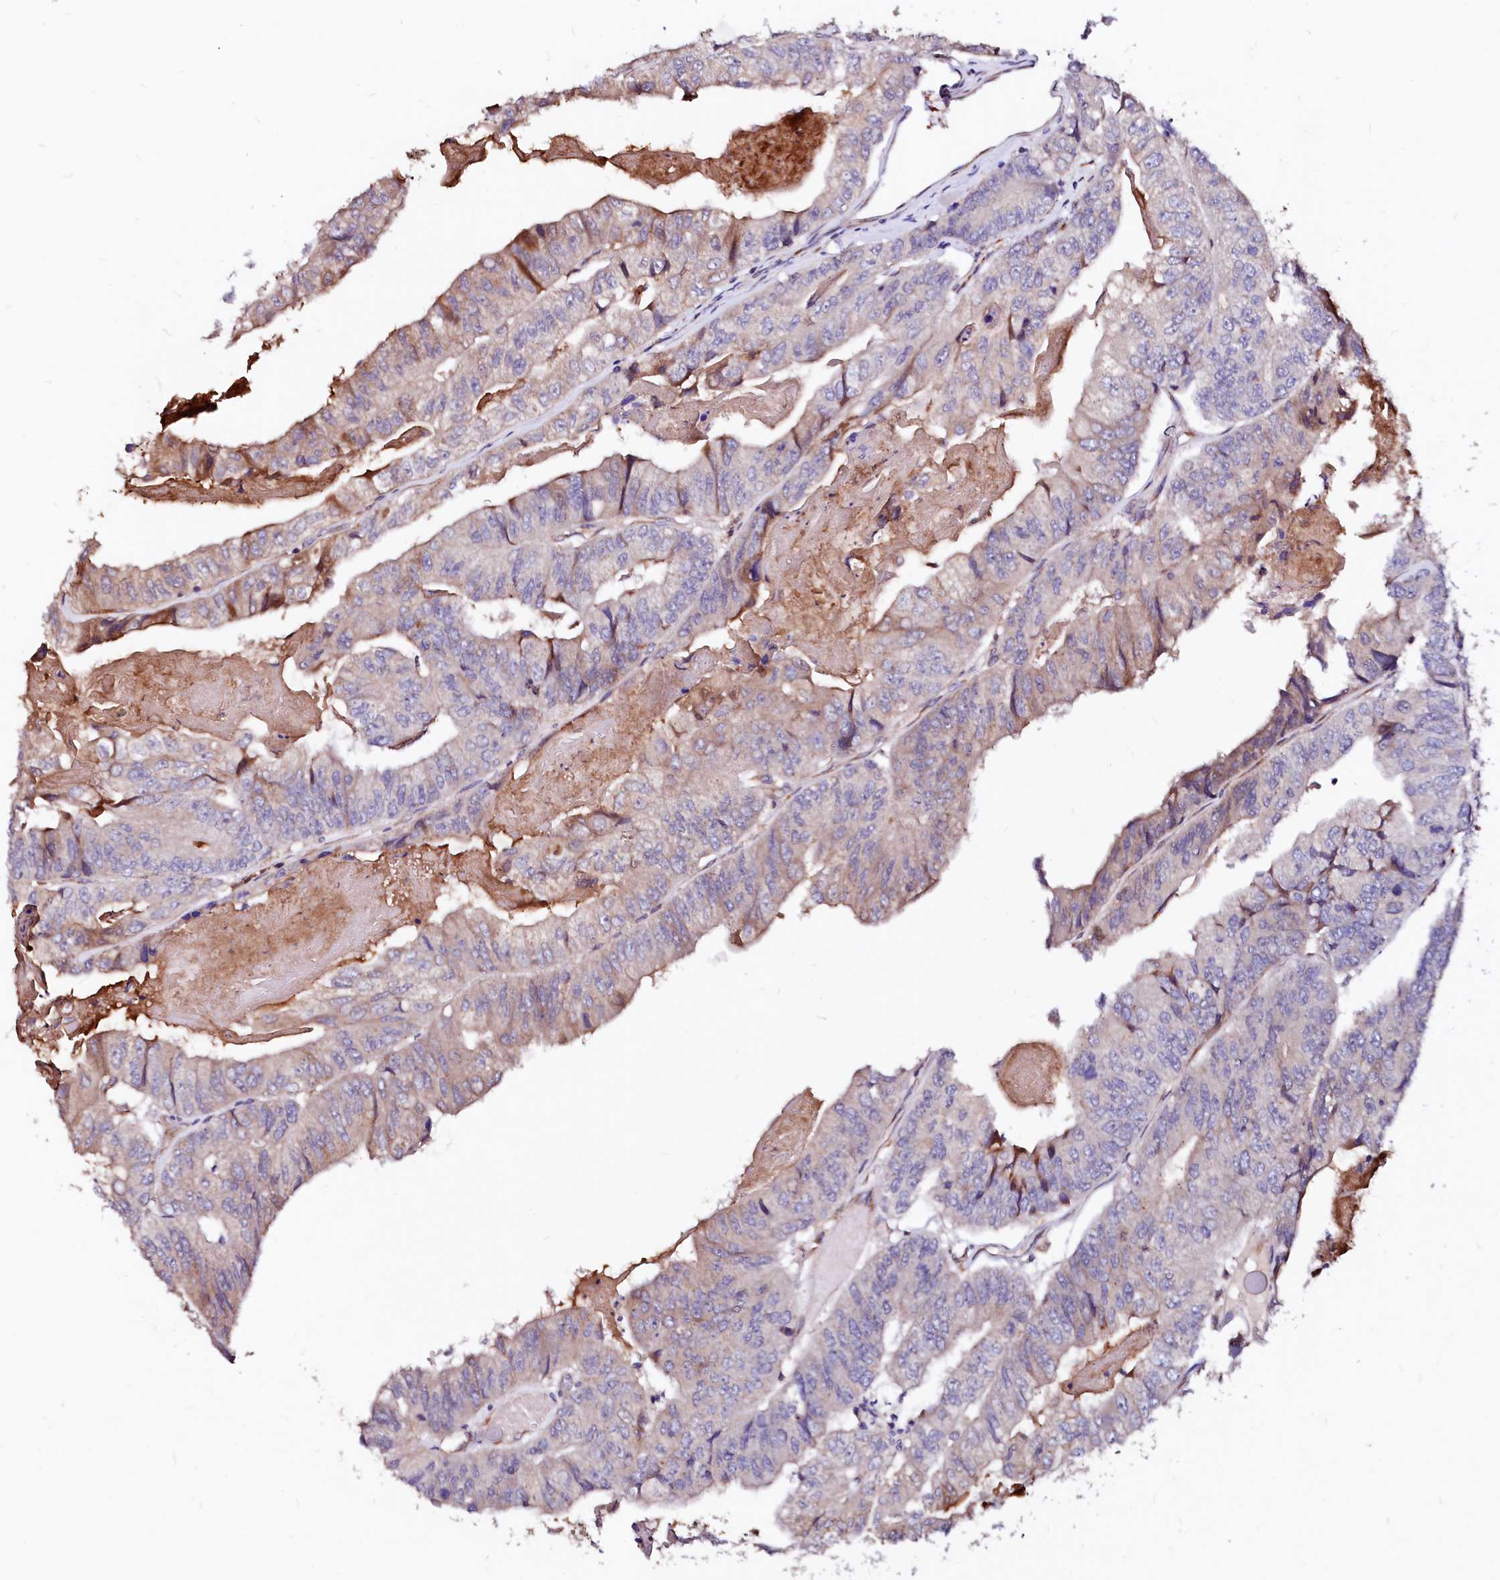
{"staining": {"intensity": "weak", "quantity": "<25%", "location": "cytoplasmic/membranous"}, "tissue": "colorectal cancer", "cell_type": "Tumor cells", "image_type": "cancer", "snomed": [{"axis": "morphology", "description": "Adenocarcinoma, NOS"}, {"axis": "topography", "description": "Colon"}], "caption": "Tumor cells are negative for protein expression in human colorectal cancer (adenocarcinoma).", "gene": "LMAN1", "patient": {"sex": "female", "age": 67}}